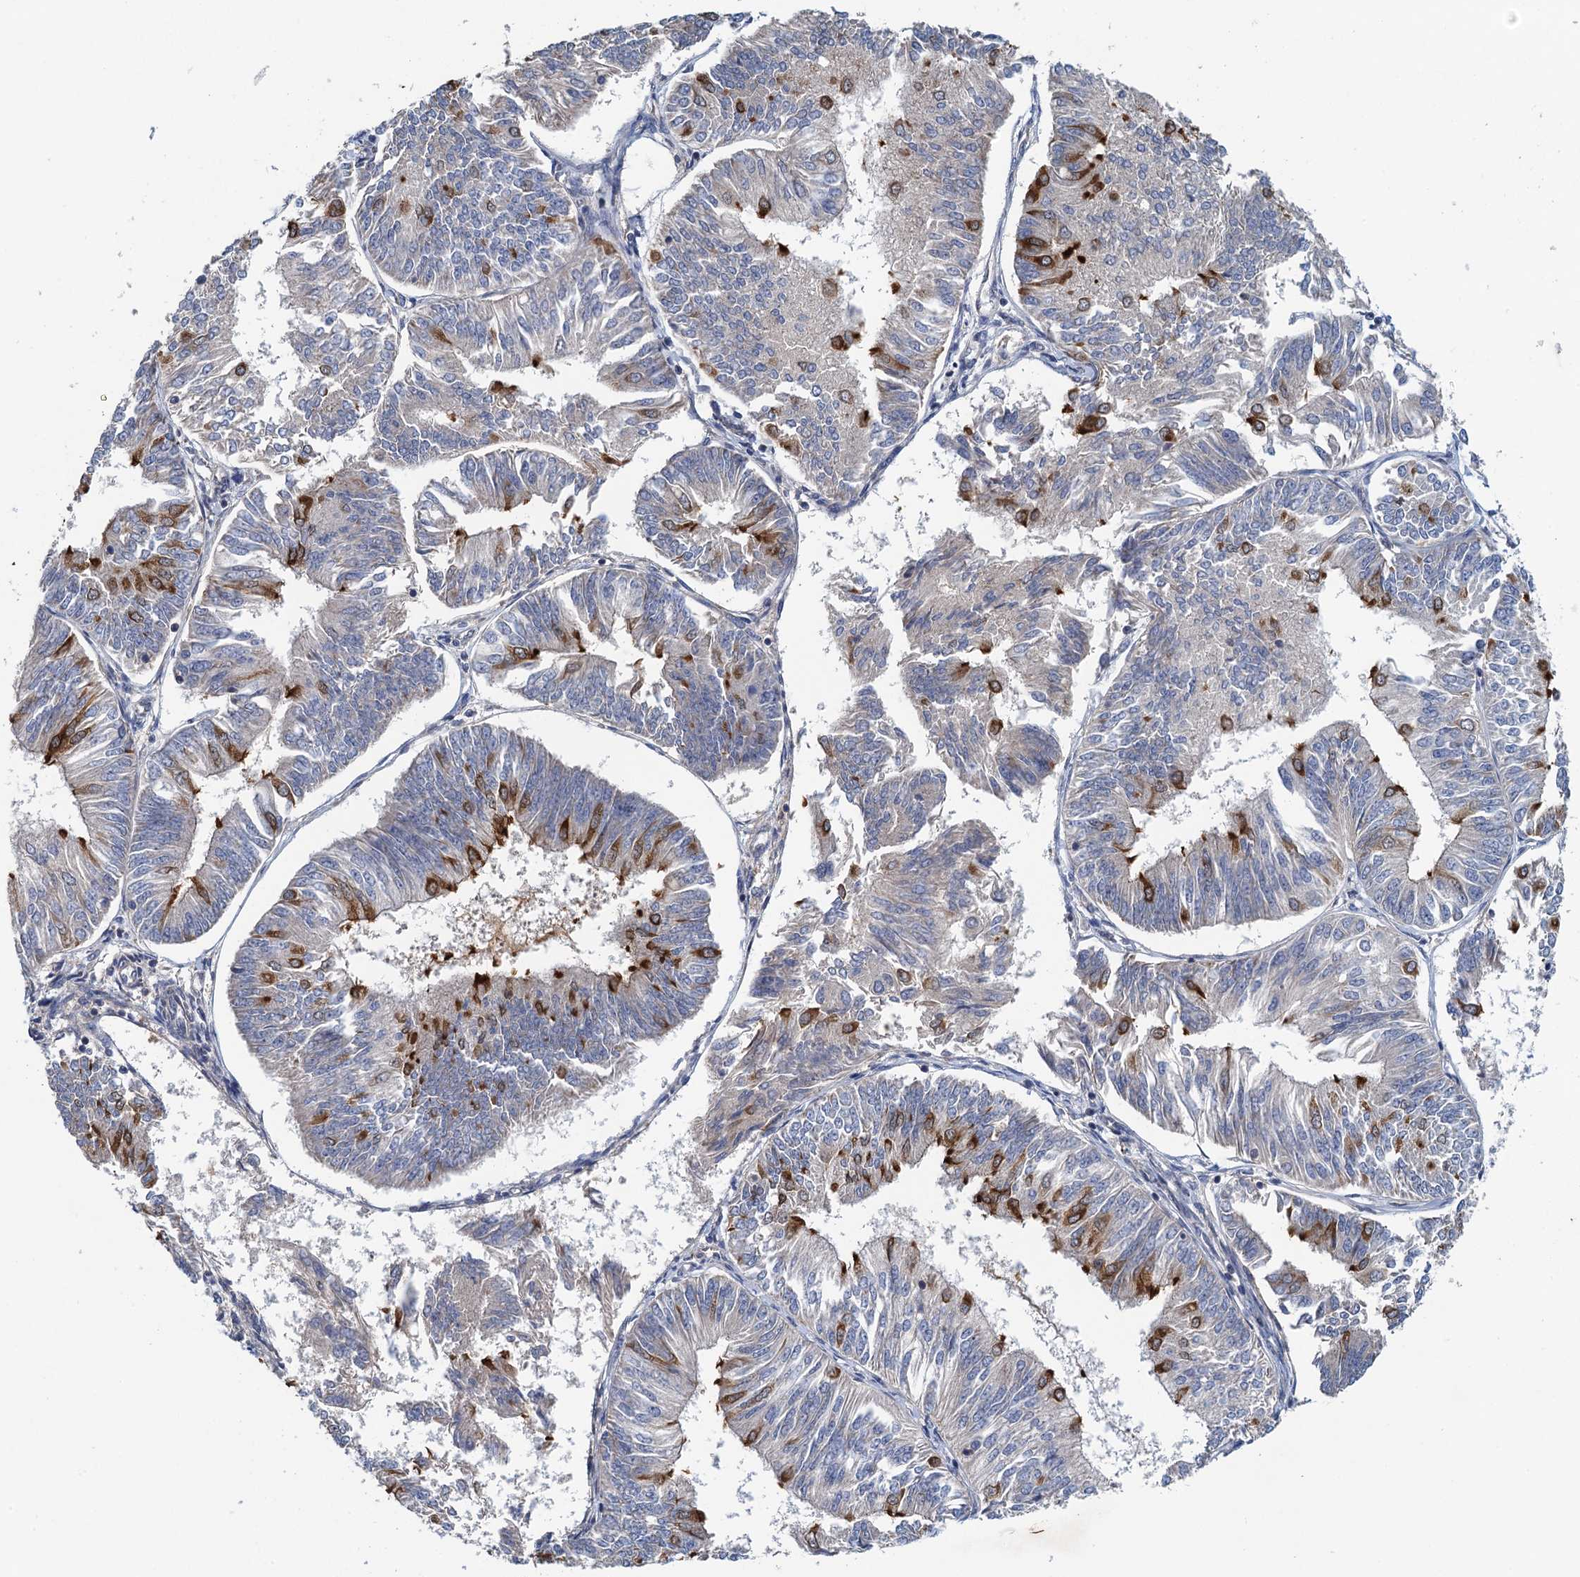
{"staining": {"intensity": "strong", "quantity": "<25%", "location": "cytoplasmic/membranous"}, "tissue": "endometrial cancer", "cell_type": "Tumor cells", "image_type": "cancer", "snomed": [{"axis": "morphology", "description": "Adenocarcinoma, NOS"}, {"axis": "topography", "description": "Endometrium"}], "caption": "High-power microscopy captured an immunohistochemistry (IHC) image of adenocarcinoma (endometrial), revealing strong cytoplasmic/membranous positivity in about <25% of tumor cells.", "gene": "MDM1", "patient": {"sex": "female", "age": 58}}